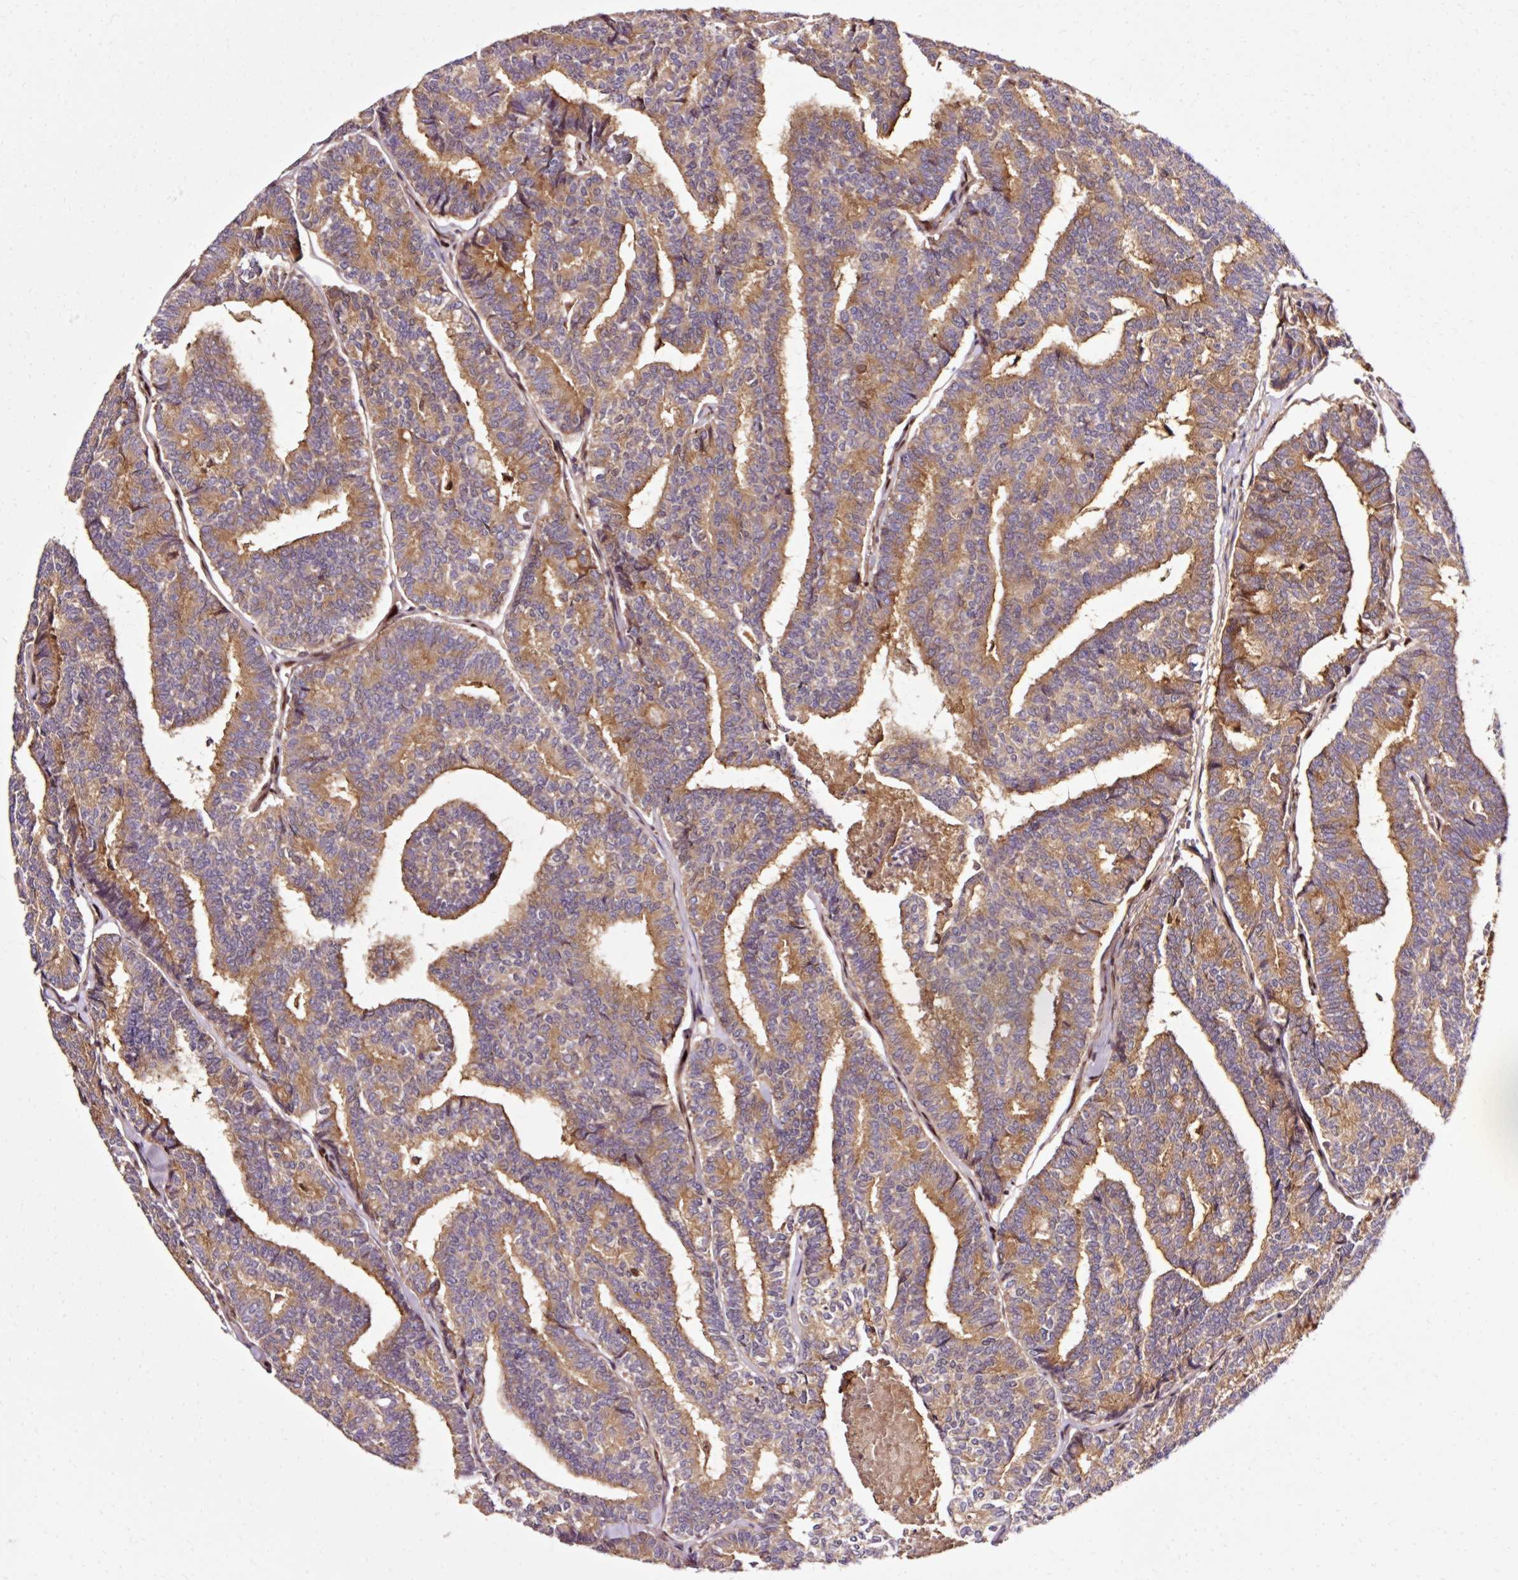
{"staining": {"intensity": "moderate", "quantity": ">75%", "location": "cytoplasmic/membranous"}, "tissue": "thyroid cancer", "cell_type": "Tumor cells", "image_type": "cancer", "snomed": [{"axis": "morphology", "description": "Papillary adenocarcinoma, NOS"}, {"axis": "topography", "description": "Thyroid gland"}], "caption": "IHC of papillary adenocarcinoma (thyroid) shows medium levels of moderate cytoplasmic/membranous expression in approximately >75% of tumor cells. The protein of interest is shown in brown color, while the nuclei are stained blue.", "gene": "NAPA", "patient": {"sex": "female", "age": 35}}